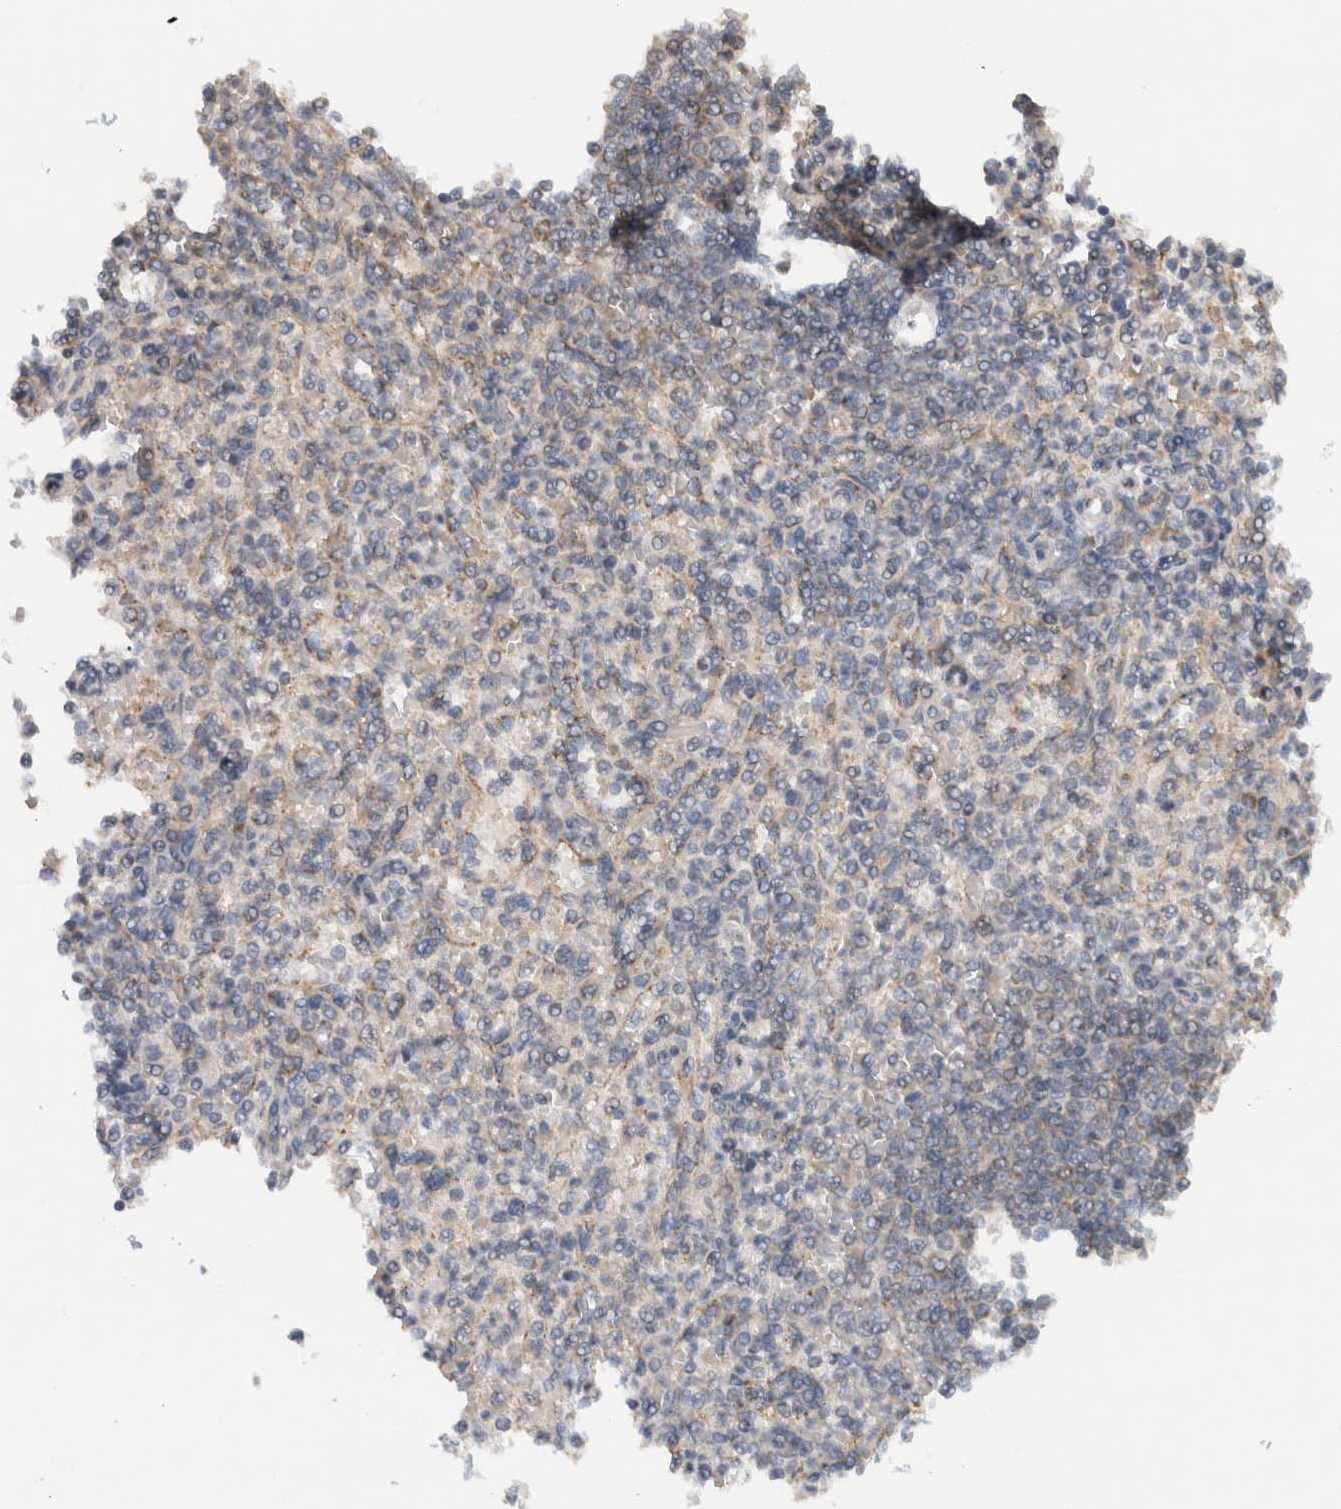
{"staining": {"intensity": "weak", "quantity": "<25%", "location": "cytoplasmic/membranous"}, "tissue": "spleen", "cell_type": "Cells in red pulp", "image_type": "normal", "snomed": [{"axis": "morphology", "description": "Normal tissue, NOS"}, {"axis": "topography", "description": "Spleen"}], "caption": "Immunohistochemistry photomicrograph of unremarkable spleen stained for a protein (brown), which shows no staining in cells in red pulp. (Immunohistochemistry, brightfield microscopy, high magnification).", "gene": "CMC2", "patient": {"sex": "female", "age": 74}}